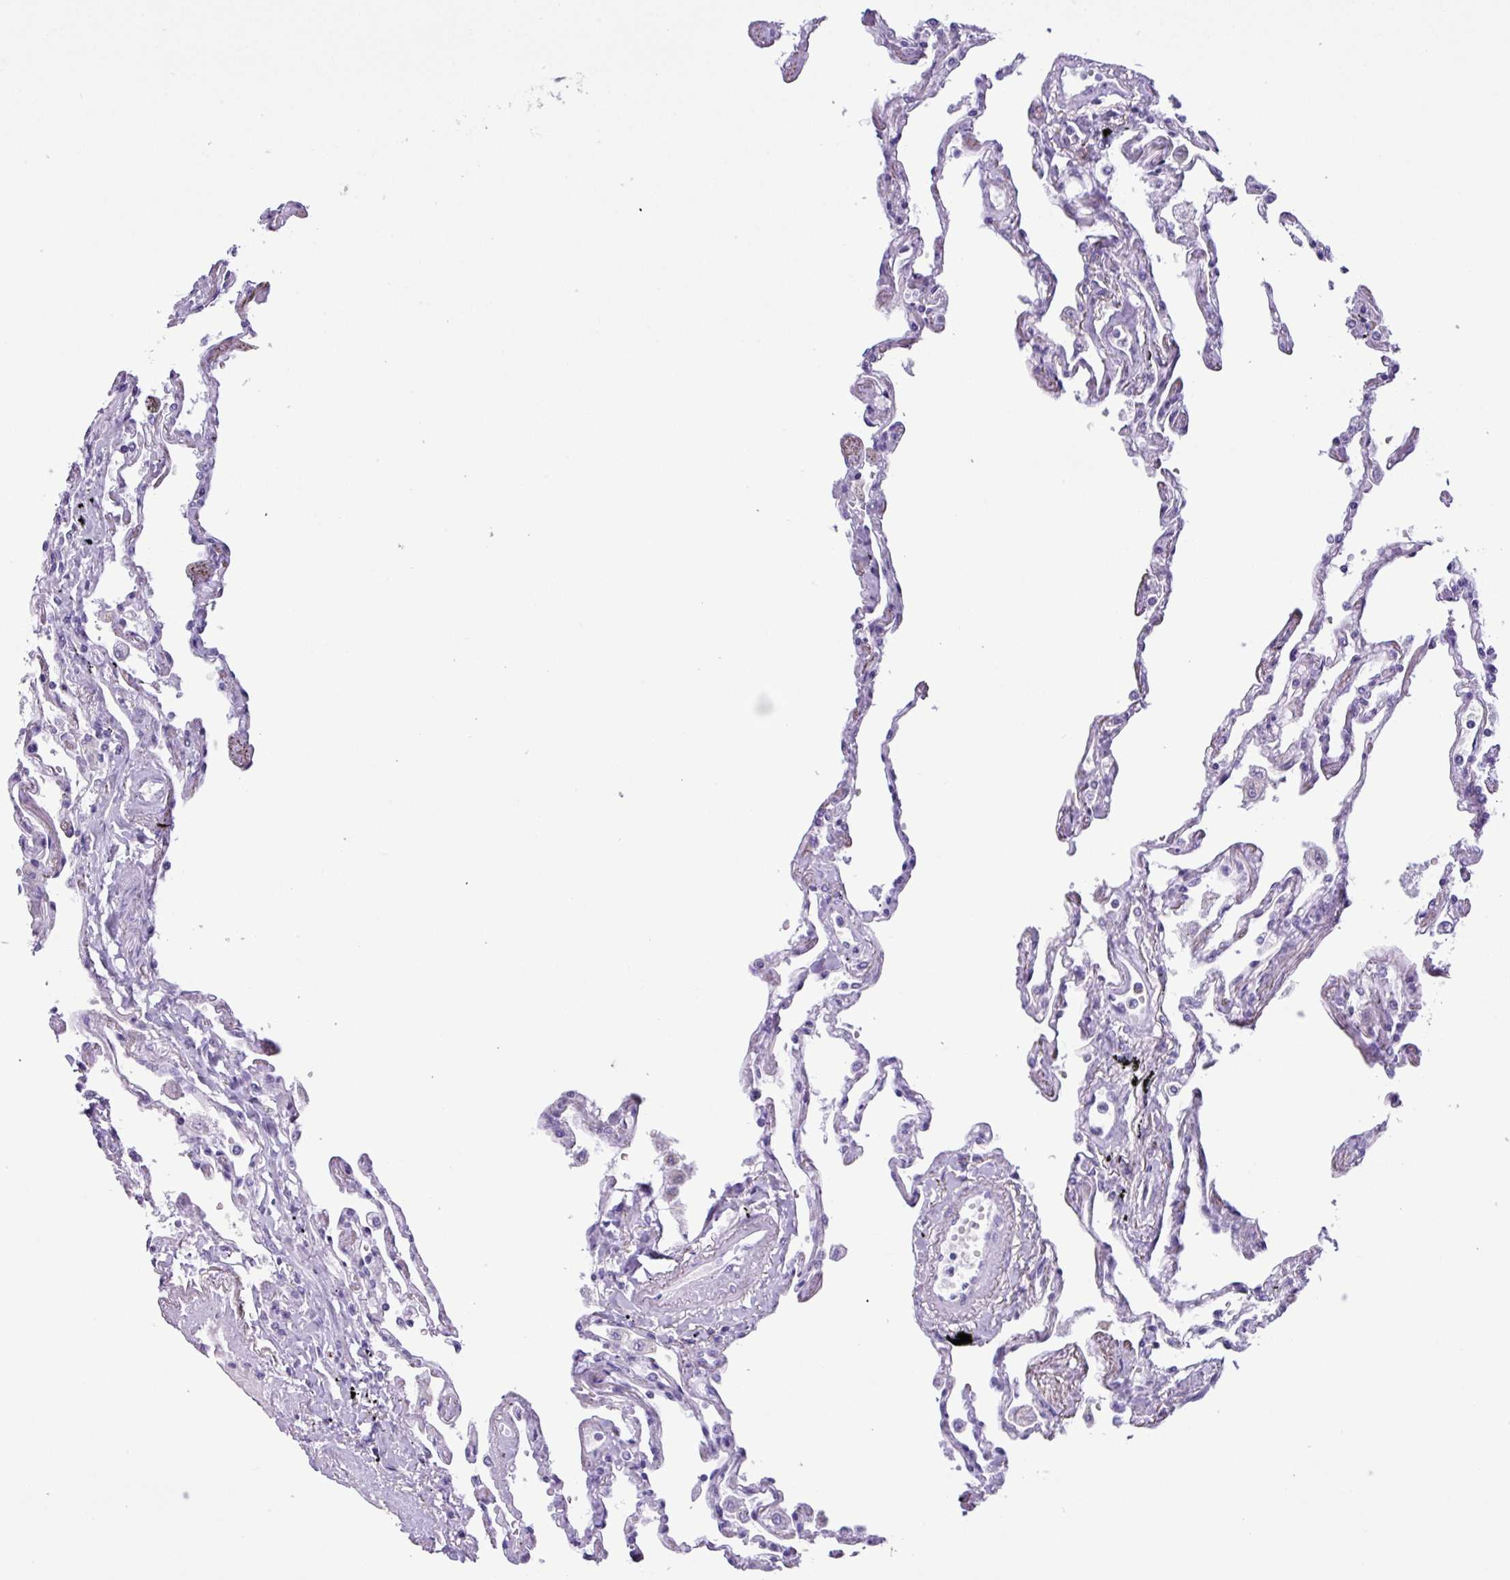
{"staining": {"intensity": "negative", "quantity": "none", "location": "none"}, "tissue": "lung", "cell_type": "Alveolar cells", "image_type": "normal", "snomed": [{"axis": "morphology", "description": "Normal tissue, NOS"}, {"axis": "topography", "description": "Lung"}], "caption": "This is a image of immunohistochemistry (IHC) staining of benign lung, which shows no expression in alveolar cells.", "gene": "AGO3", "patient": {"sex": "female", "age": 67}}